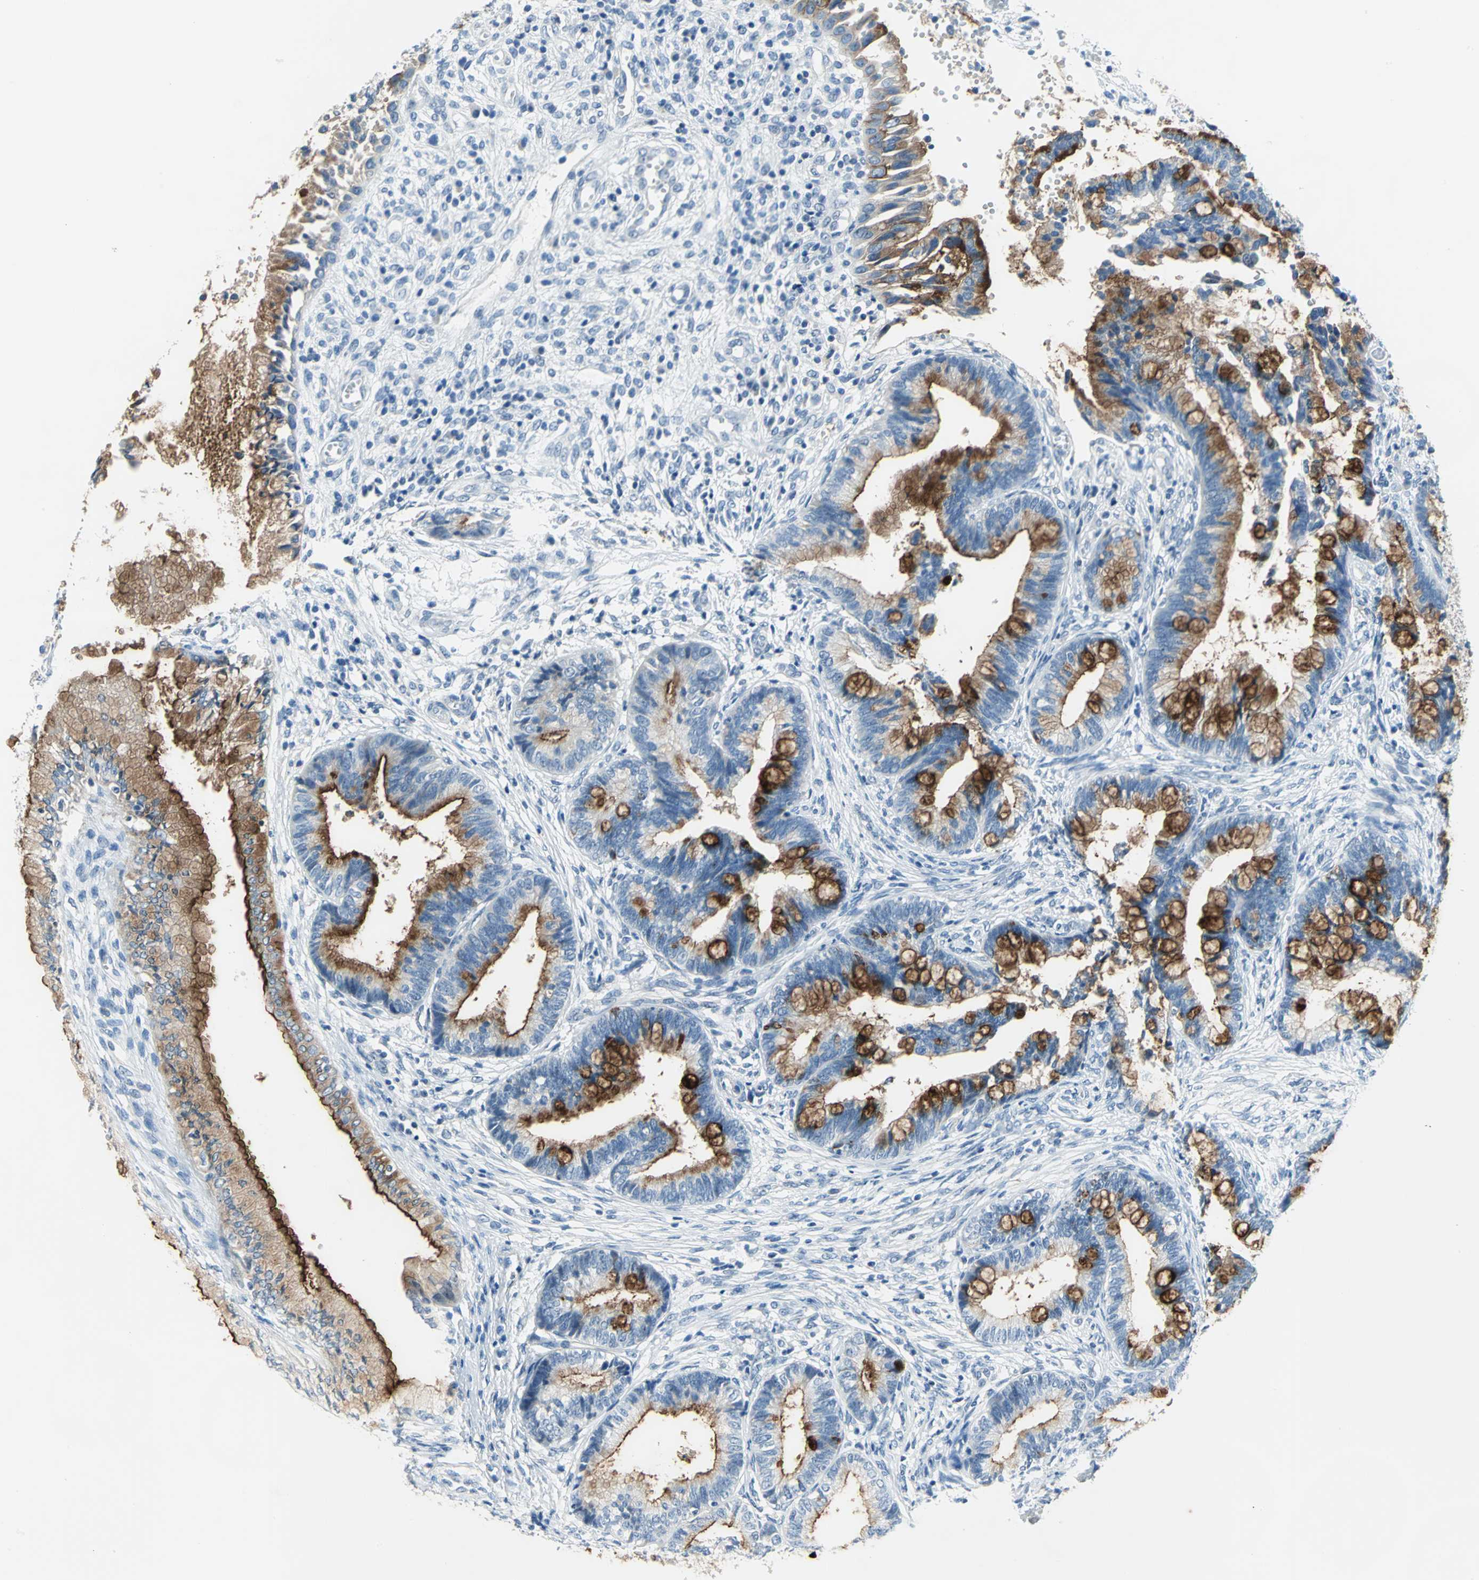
{"staining": {"intensity": "strong", "quantity": ">75%", "location": "cytoplasmic/membranous"}, "tissue": "cervical cancer", "cell_type": "Tumor cells", "image_type": "cancer", "snomed": [{"axis": "morphology", "description": "Adenocarcinoma, NOS"}, {"axis": "topography", "description": "Cervix"}], "caption": "Cervical cancer stained with a brown dye exhibits strong cytoplasmic/membranous positive positivity in approximately >75% of tumor cells.", "gene": "MUC4", "patient": {"sex": "female", "age": 36}}